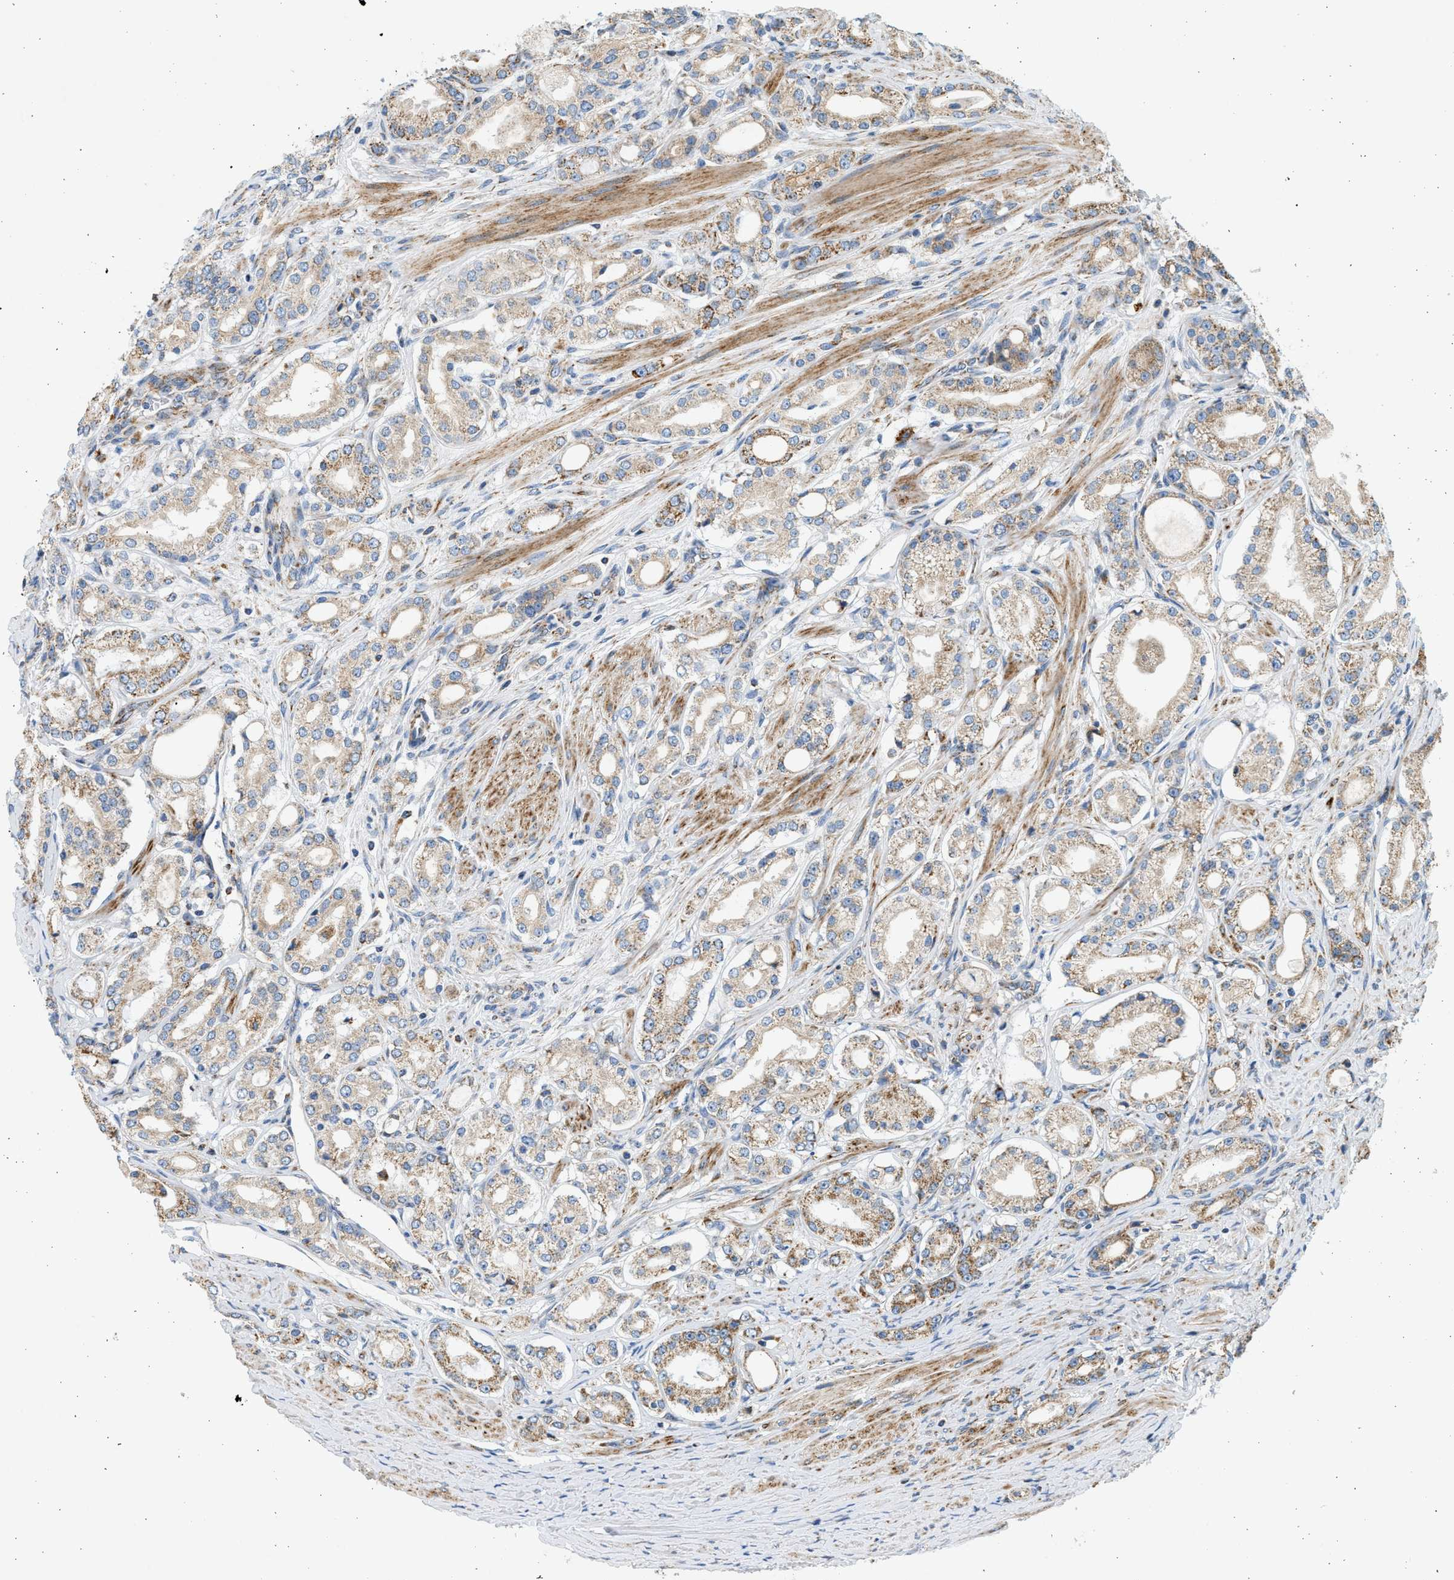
{"staining": {"intensity": "moderate", "quantity": ">75%", "location": "cytoplasmic/membranous"}, "tissue": "prostate cancer", "cell_type": "Tumor cells", "image_type": "cancer", "snomed": [{"axis": "morphology", "description": "Adenocarcinoma, Low grade"}, {"axis": "topography", "description": "Prostate"}], "caption": "A high-resolution histopathology image shows immunohistochemistry staining of prostate cancer, which exhibits moderate cytoplasmic/membranous staining in about >75% of tumor cells.", "gene": "KCNMB3", "patient": {"sex": "male", "age": 63}}